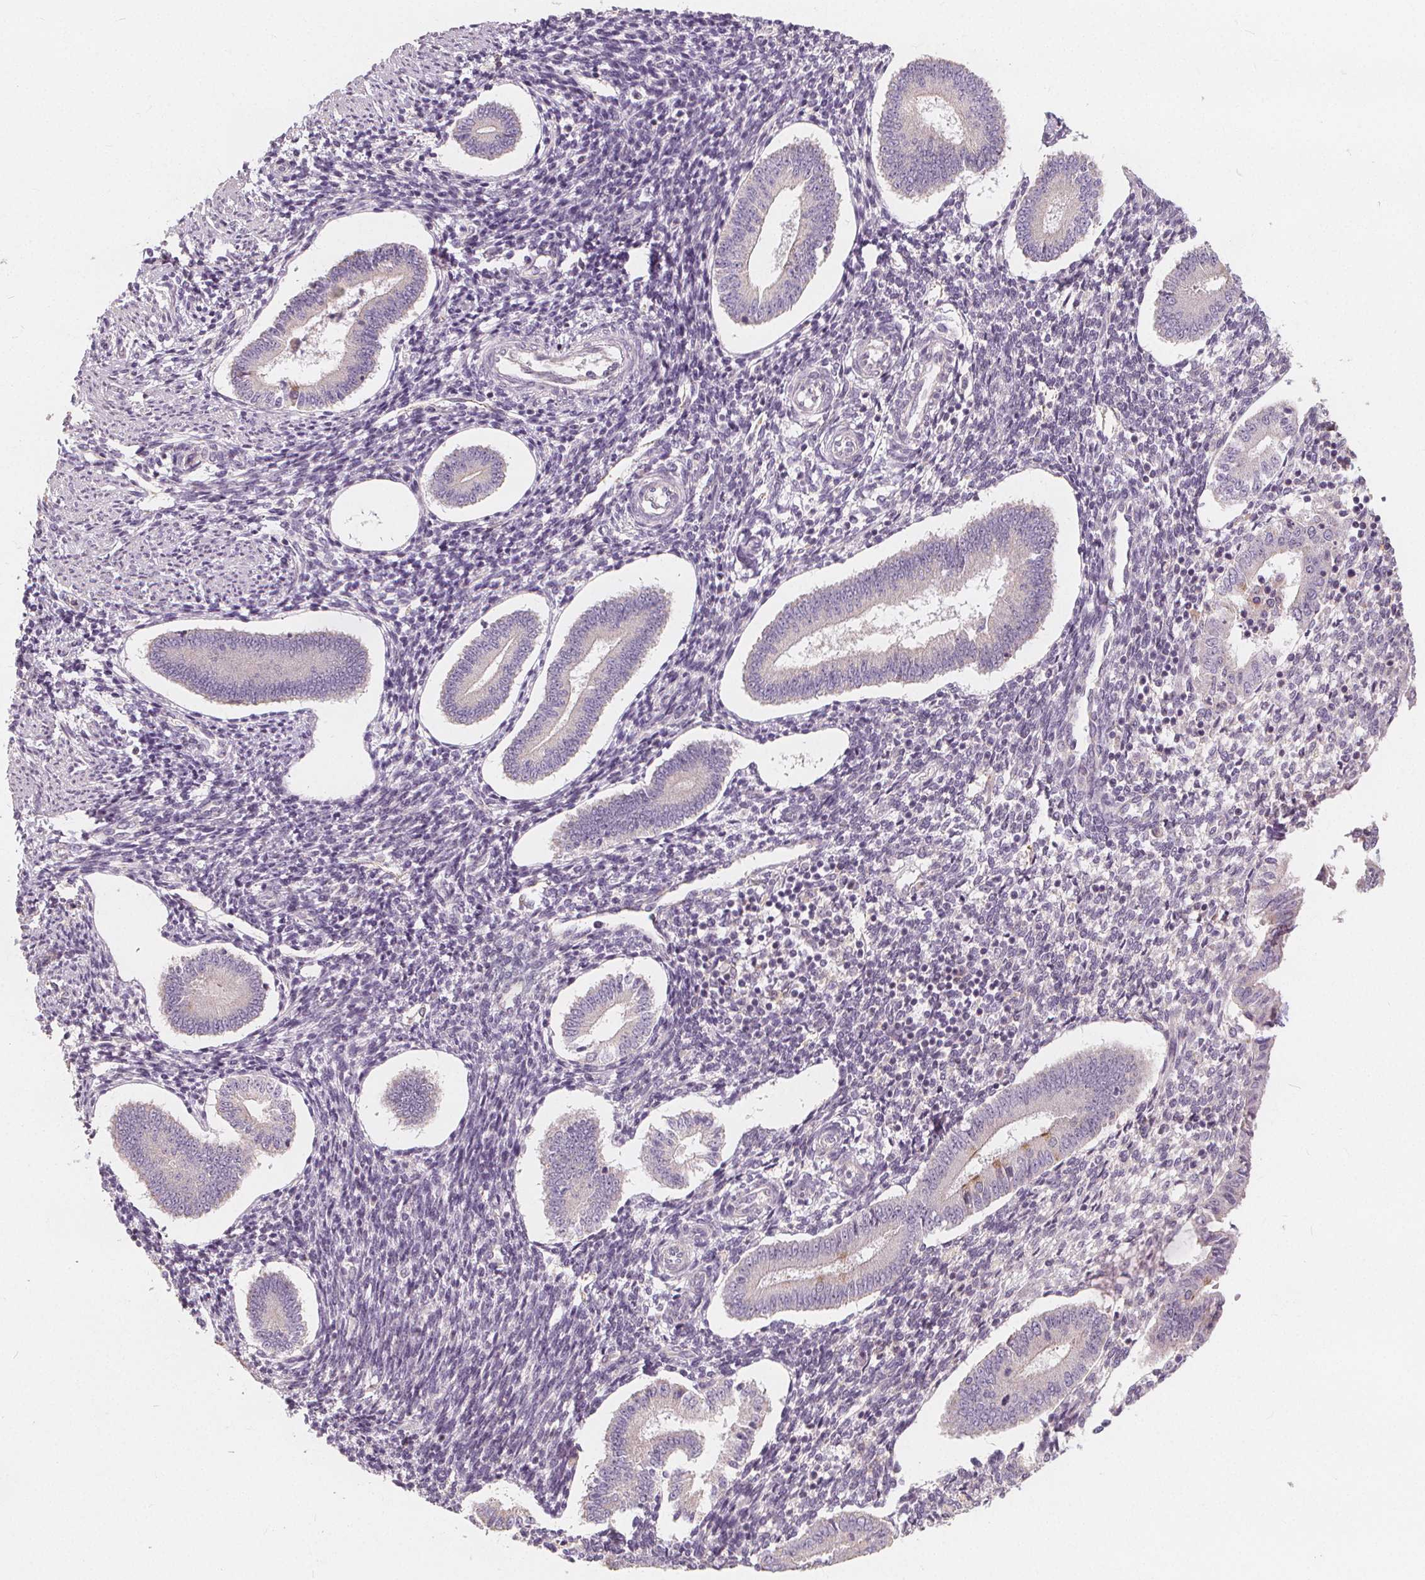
{"staining": {"intensity": "negative", "quantity": "none", "location": "none"}, "tissue": "endometrium", "cell_type": "Cells in endometrial stroma", "image_type": "normal", "snomed": [{"axis": "morphology", "description": "Normal tissue, NOS"}, {"axis": "topography", "description": "Endometrium"}], "caption": "The photomicrograph reveals no significant staining in cells in endometrial stroma of endometrium. (Immunohistochemistry (ihc), brightfield microscopy, high magnification).", "gene": "DRC3", "patient": {"sex": "female", "age": 40}}